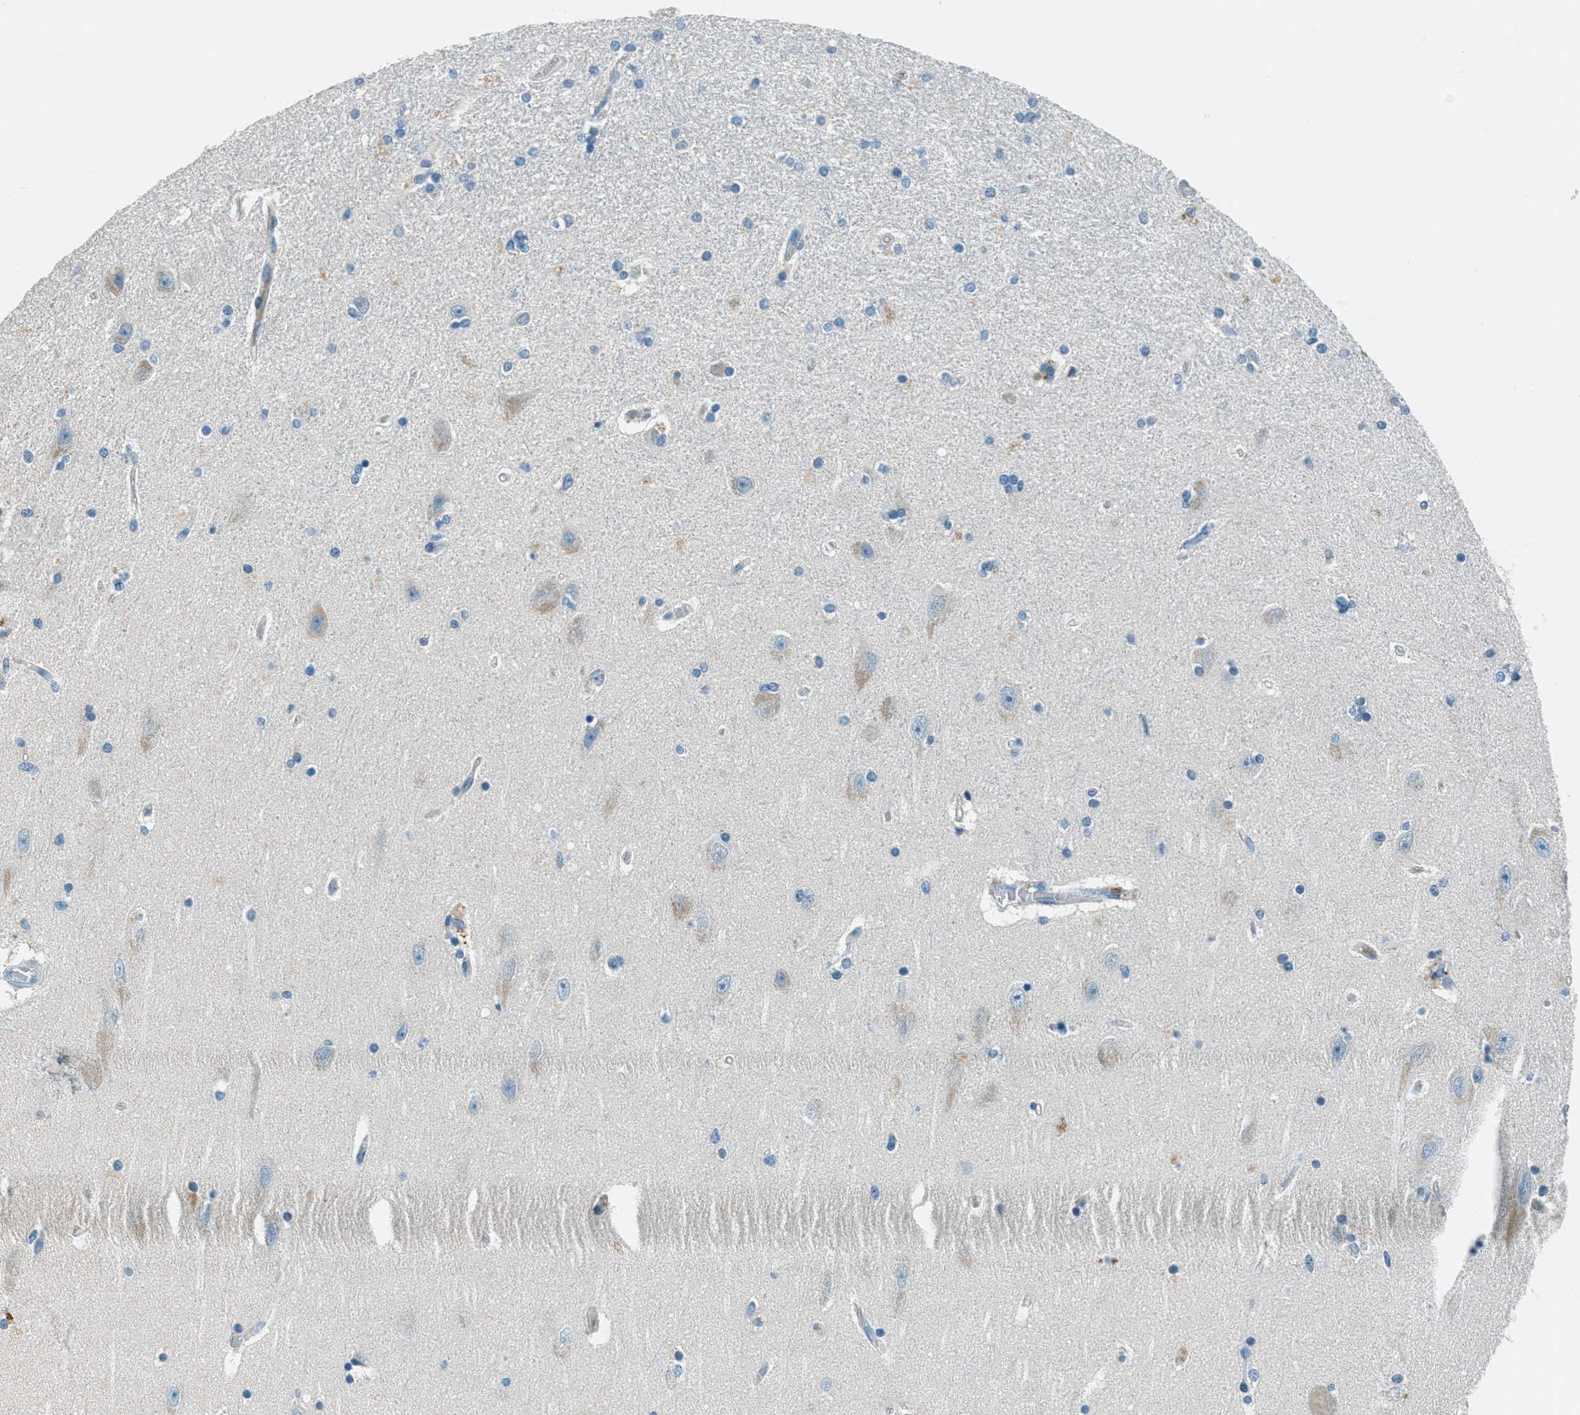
{"staining": {"intensity": "negative", "quantity": "none", "location": "none"}, "tissue": "hippocampus", "cell_type": "Glial cells", "image_type": "normal", "snomed": [{"axis": "morphology", "description": "Normal tissue, NOS"}, {"axis": "topography", "description": "Hippocampus"}], "caption": "Micrograph shows no protein expression in glial cells of normal hippocampus.", "gene": "MSLN", "patient": {"sex": "female", "age": 54}}